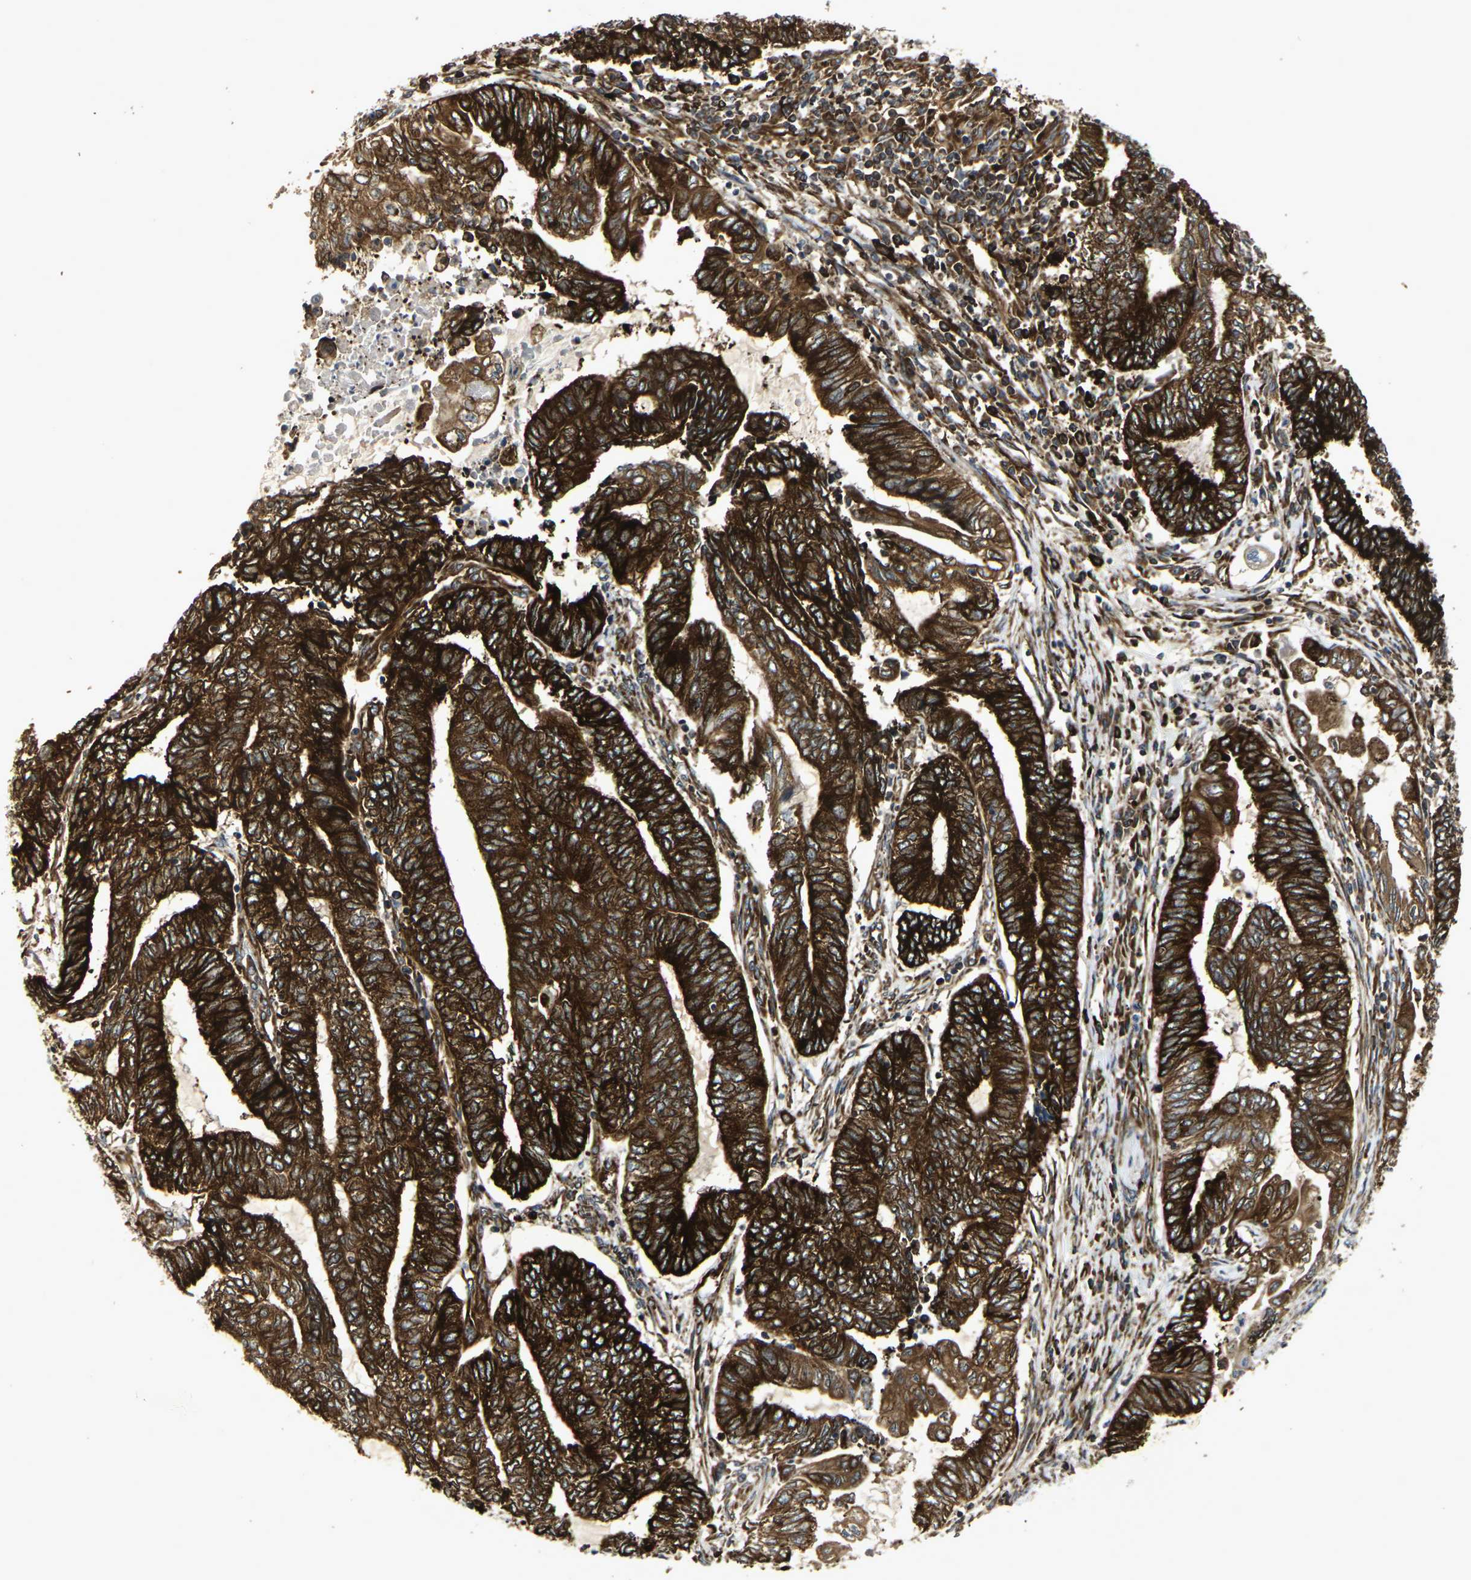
{"staining": {"intensity": "strong", "quantity": ">75%", "location": "cytoplasmic/membranous"}, "tissue": "endometrial cancer", "cell_type": "Tumor cells", "image_type": "cancer", "snomed": [{"axis": "morphology", "description": "Adenocarcinoma, NOS"}, {"axis": "topography", "description": "Uterus"}, {"axis": "topography", "description": "Endometrium"}], "caption": "A micrograph showing strong cytoplasmic/membranous expression in approximately >75% of tumor cells in endometrial adenocarcinoma, as visualized by brown immunohistochemical staining.", "gene": "MARCHF2", "patient": {"sex": "female", "age": 70}}